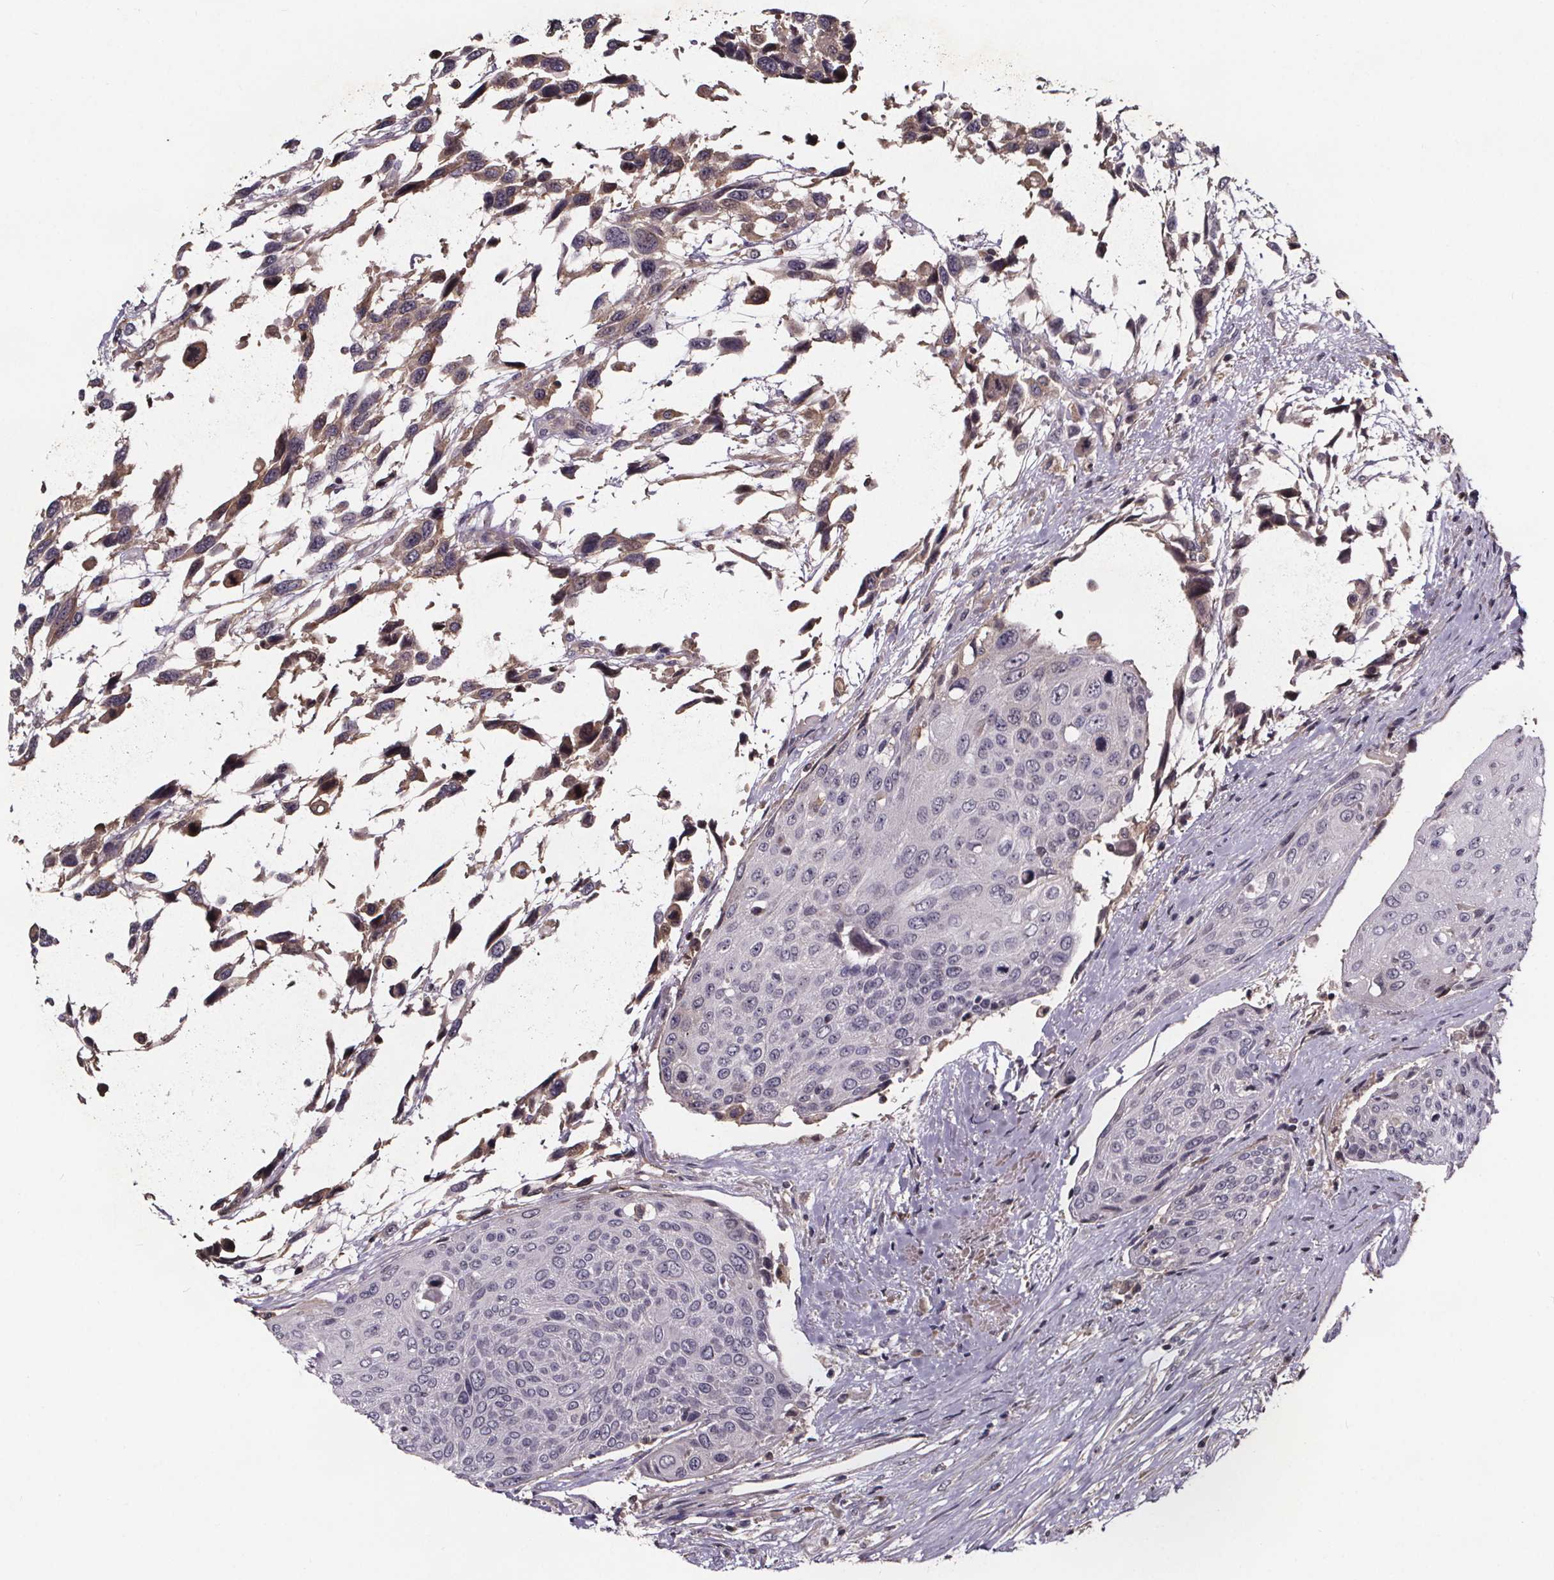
{"staining": {"intensity": "negative", "quantity": "none", "location": "none"}, "tissue": "urothelial cancer", "cell_type": "Tumor cells", "image_type": "cancer", "snomed": [{"axis": "morphology", "description": "Urothelial carcinoma, High grade"}, {"axis": "topography", "description": "Urinary bladder"}], "caption": "Urothelial cancer was stained to show a protein in brown. There is no significant expression in tumor cells. The staining was performed using DAB (3,3'-diaminobenzidine) to visualize the protein expression in brown, while the nuclei were stained in blue with hematoxylin (Magnification: 20x).", "gene": "NPHP4", "patient": {"sex": "female", "age": 70}}